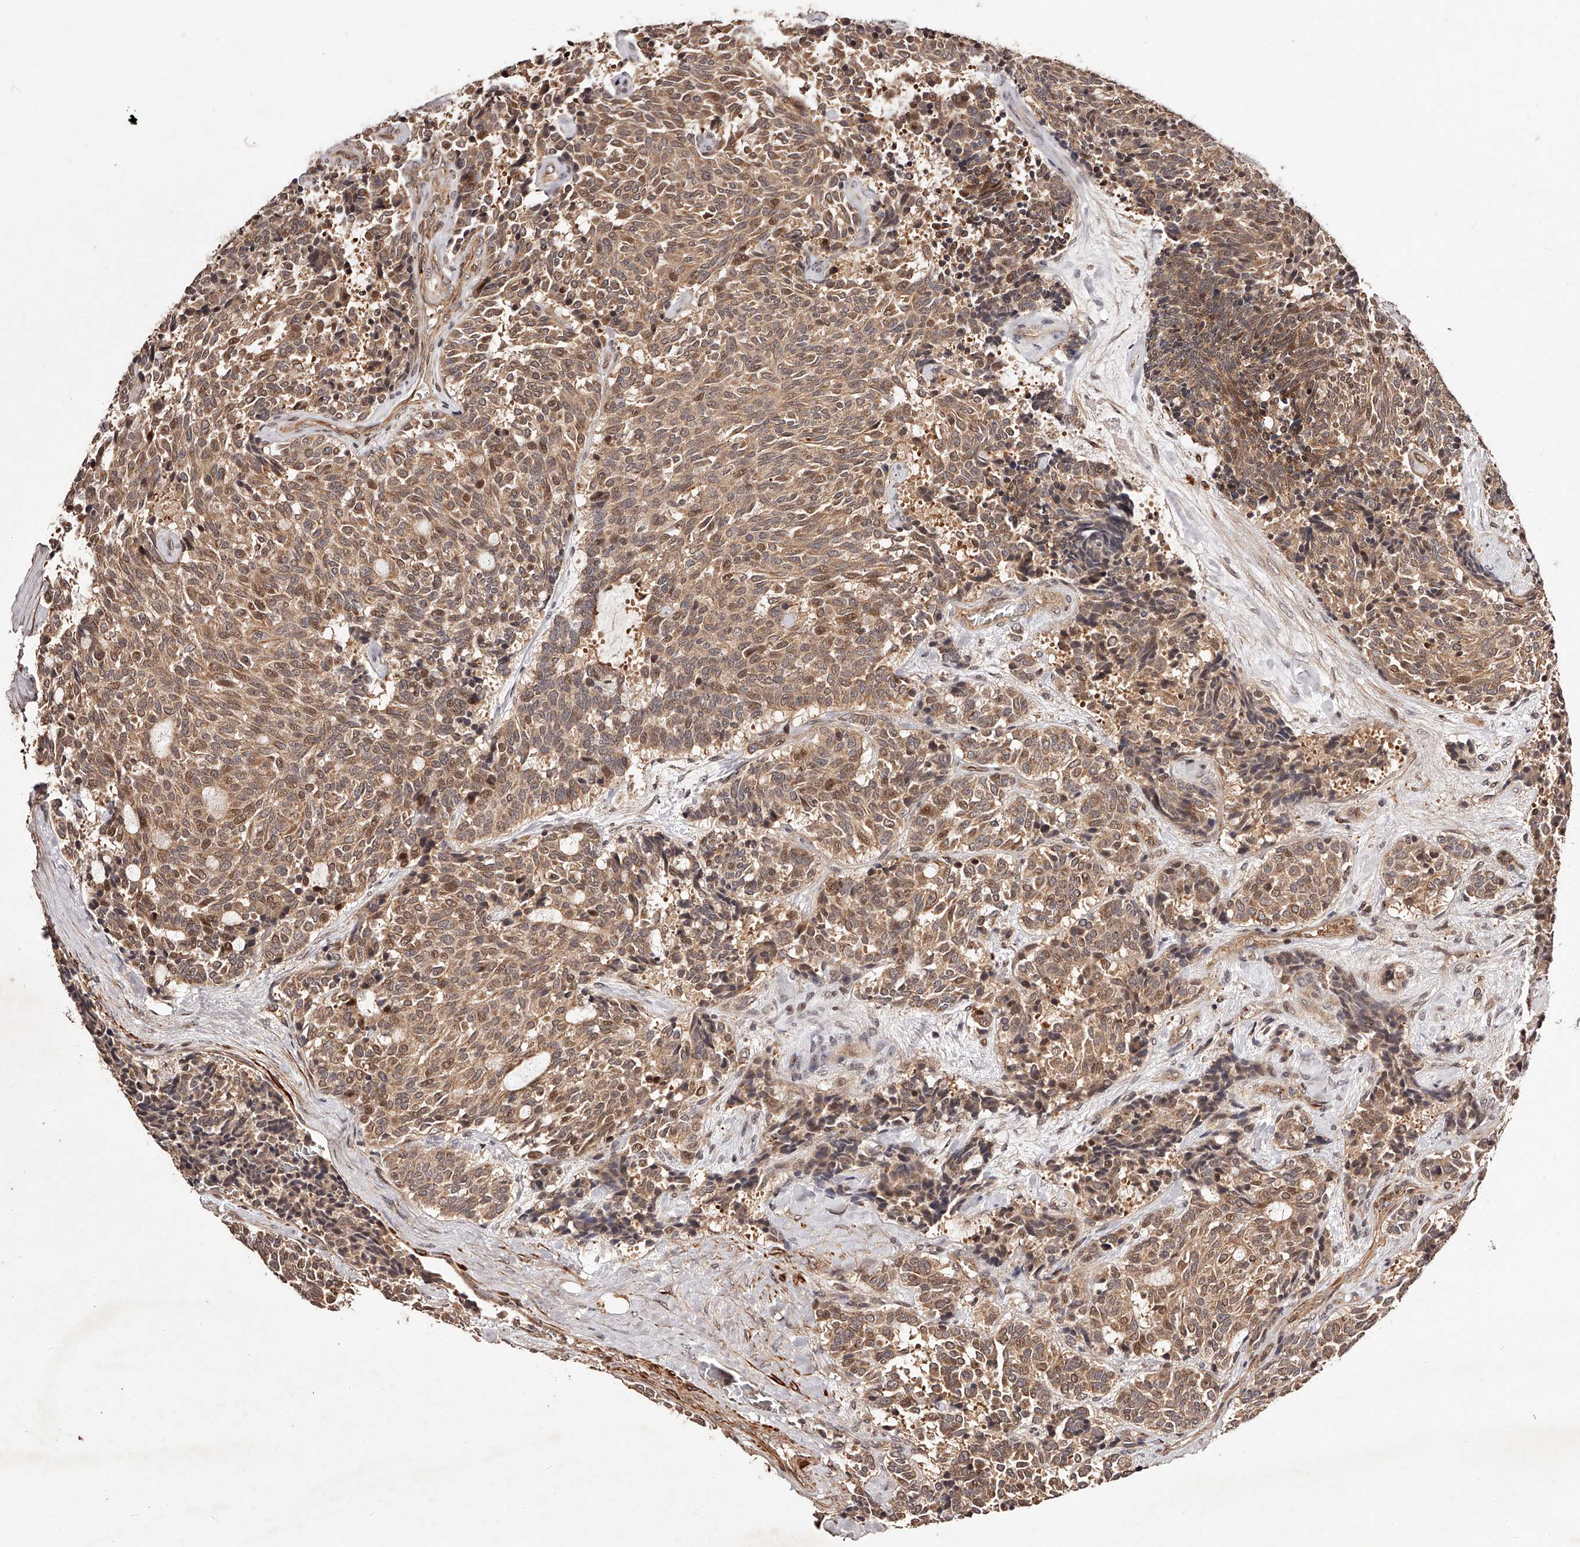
{"staining": {"intensity": "moderate", "quantity": ">75%", "location": "cytoplasmic/membranous,nuclear"}, "tissue": "carcinoid", "cell_type": "Tumor cells", "image_type": "cancer", "snomed": [{"axis": "morphology", "description": "Carcinoid, malignant, NOS"}, {"axis": "topography", "description": "Pancreas"}], "caption": "This is a micrograph of IHC staining of malignant carcinoid, which shows moderate expression in the cytoplasmic/membranous and nuclear of tumor cells.", "gene": "CUL7", "patient": {"sex": "female", "age": 54}}